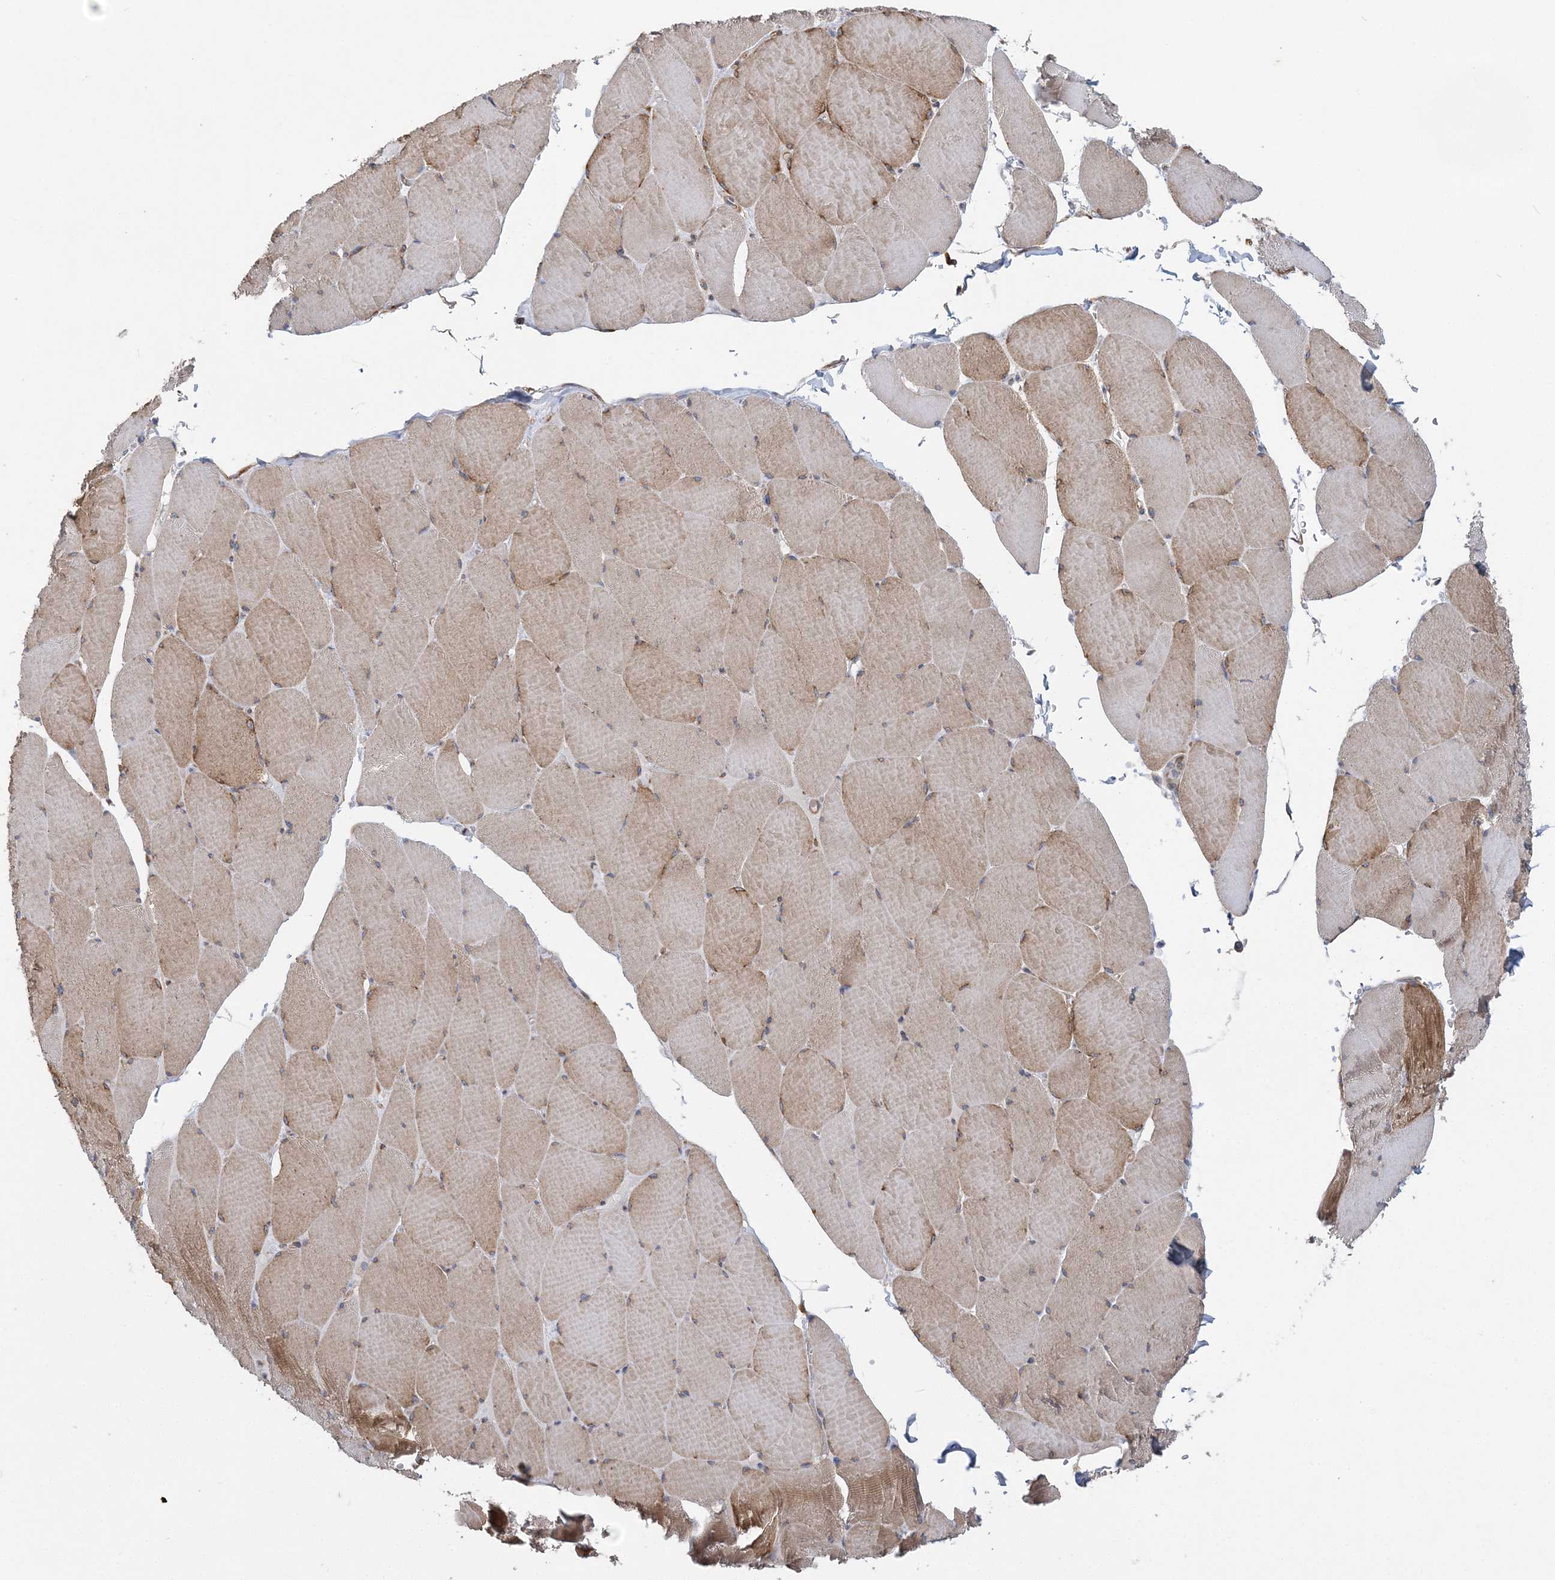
{"staining": {"intensity": "moderate", "quantity": "25%-75%", "location": "cytoplasmic/membranous"}, "tissue": "skeletal muscle", "cell_type": "Myocytes", "image_type": "normal", "snomed": [{"axis": "morphology", "description": "Normal tissue, NOS"}, {"axis": "topography", "description": "Skeletal muscle"}, {"axis": "topography", "description": "Head-Neck"}], "caption": "Moderate cytoplasmic/membranous protein positivity is appreciated in approximately 25%-75% of myocytes in skeletal muscle.", "gene": "MAP4K5", "patient": {"sex": "male", "age": 66}}